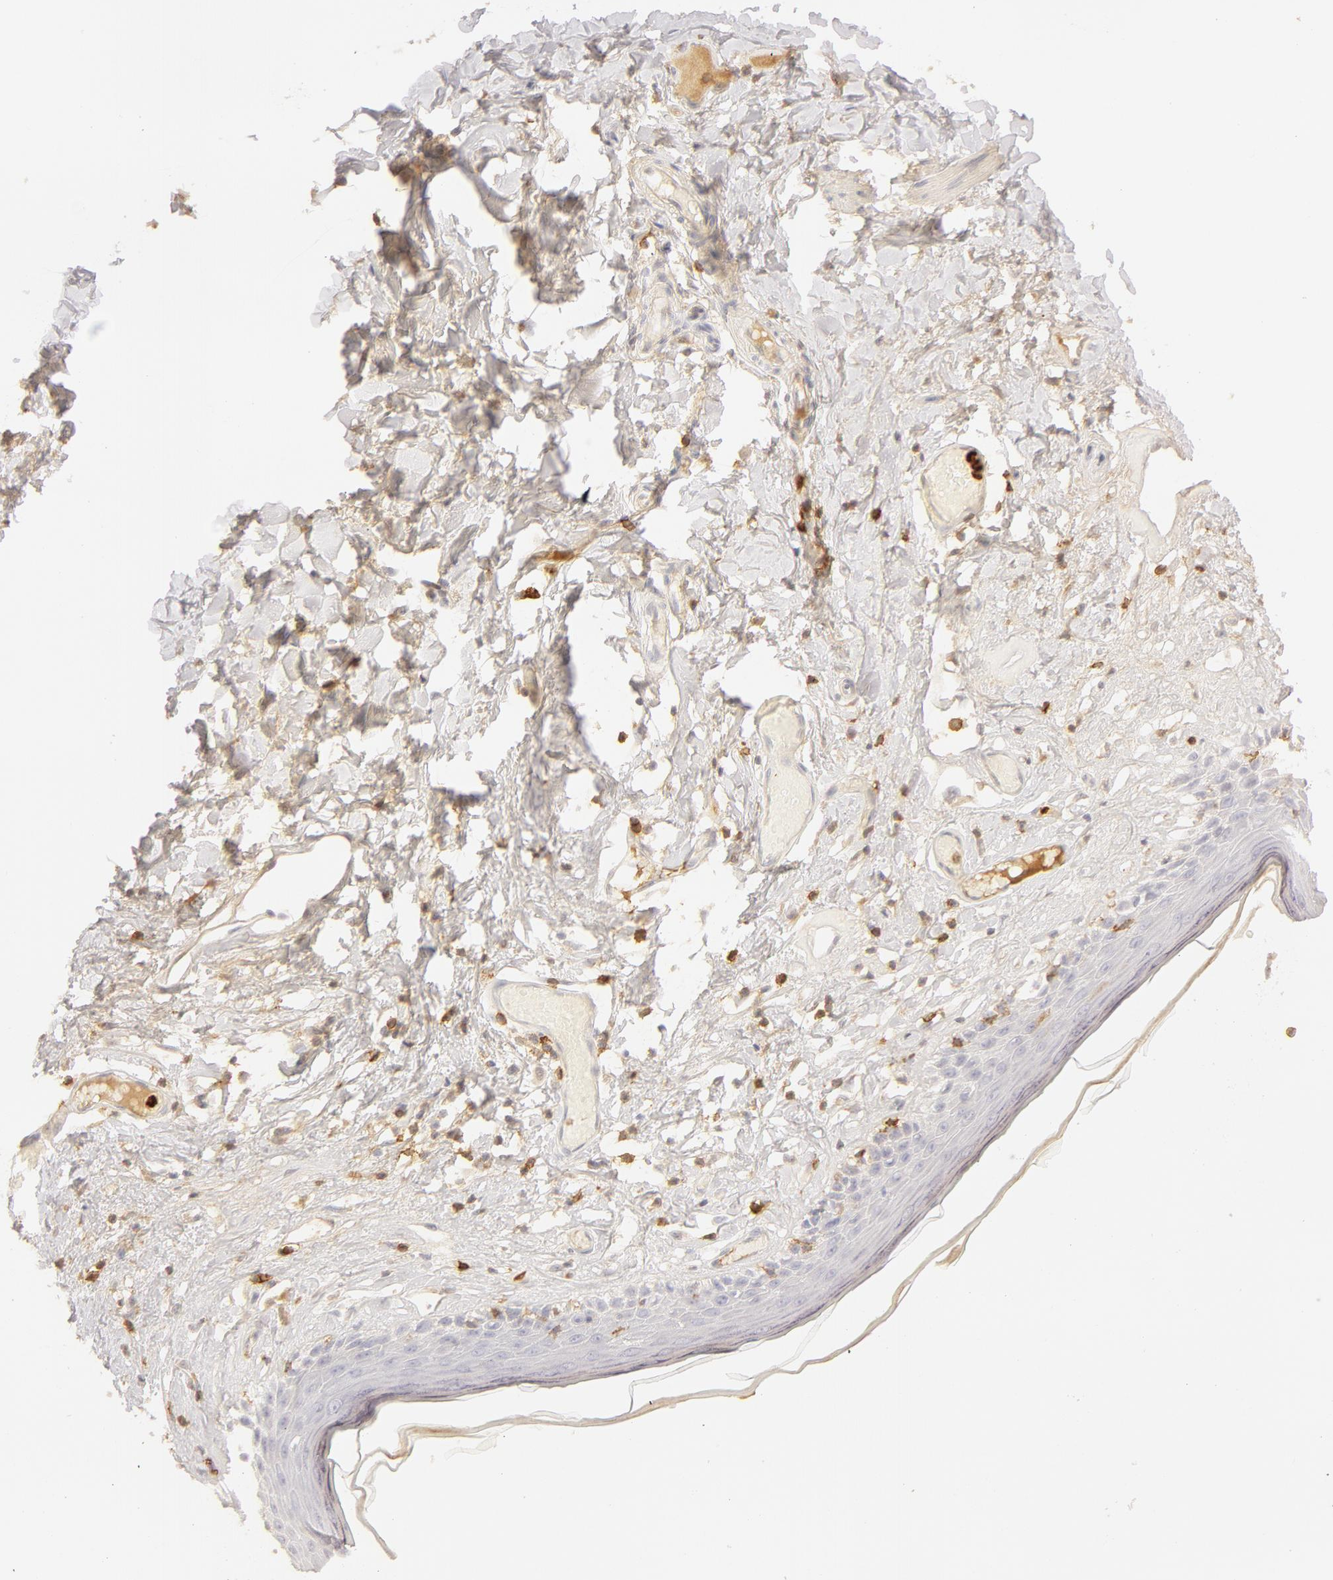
{"staining": {"intensity": "weak", "quantity": "<25%", "location": "cytoplasmic/membranous"}, "tissue": "skin", "cell_type": "Epidermal cells", "image_type": "normal", "snomed": [{"axis": "morphology", "description": "Normal tissue, NOS"}, {"axis": "topography", "description": "Vascular tissue"}, {"axis": "topography", "description": "Vulva"}, {"axis": "topography", "description": "Peripheral nerve tissue"}], "caption": "A high-resolution image shows immunohistochemistry (IHC) staining of benign skin, which demonstrates no significant staining in epidermal cells. Nuclei are stained in blue.", "gene": "C1R", "patient": {"sex": "female", "age": 86}}